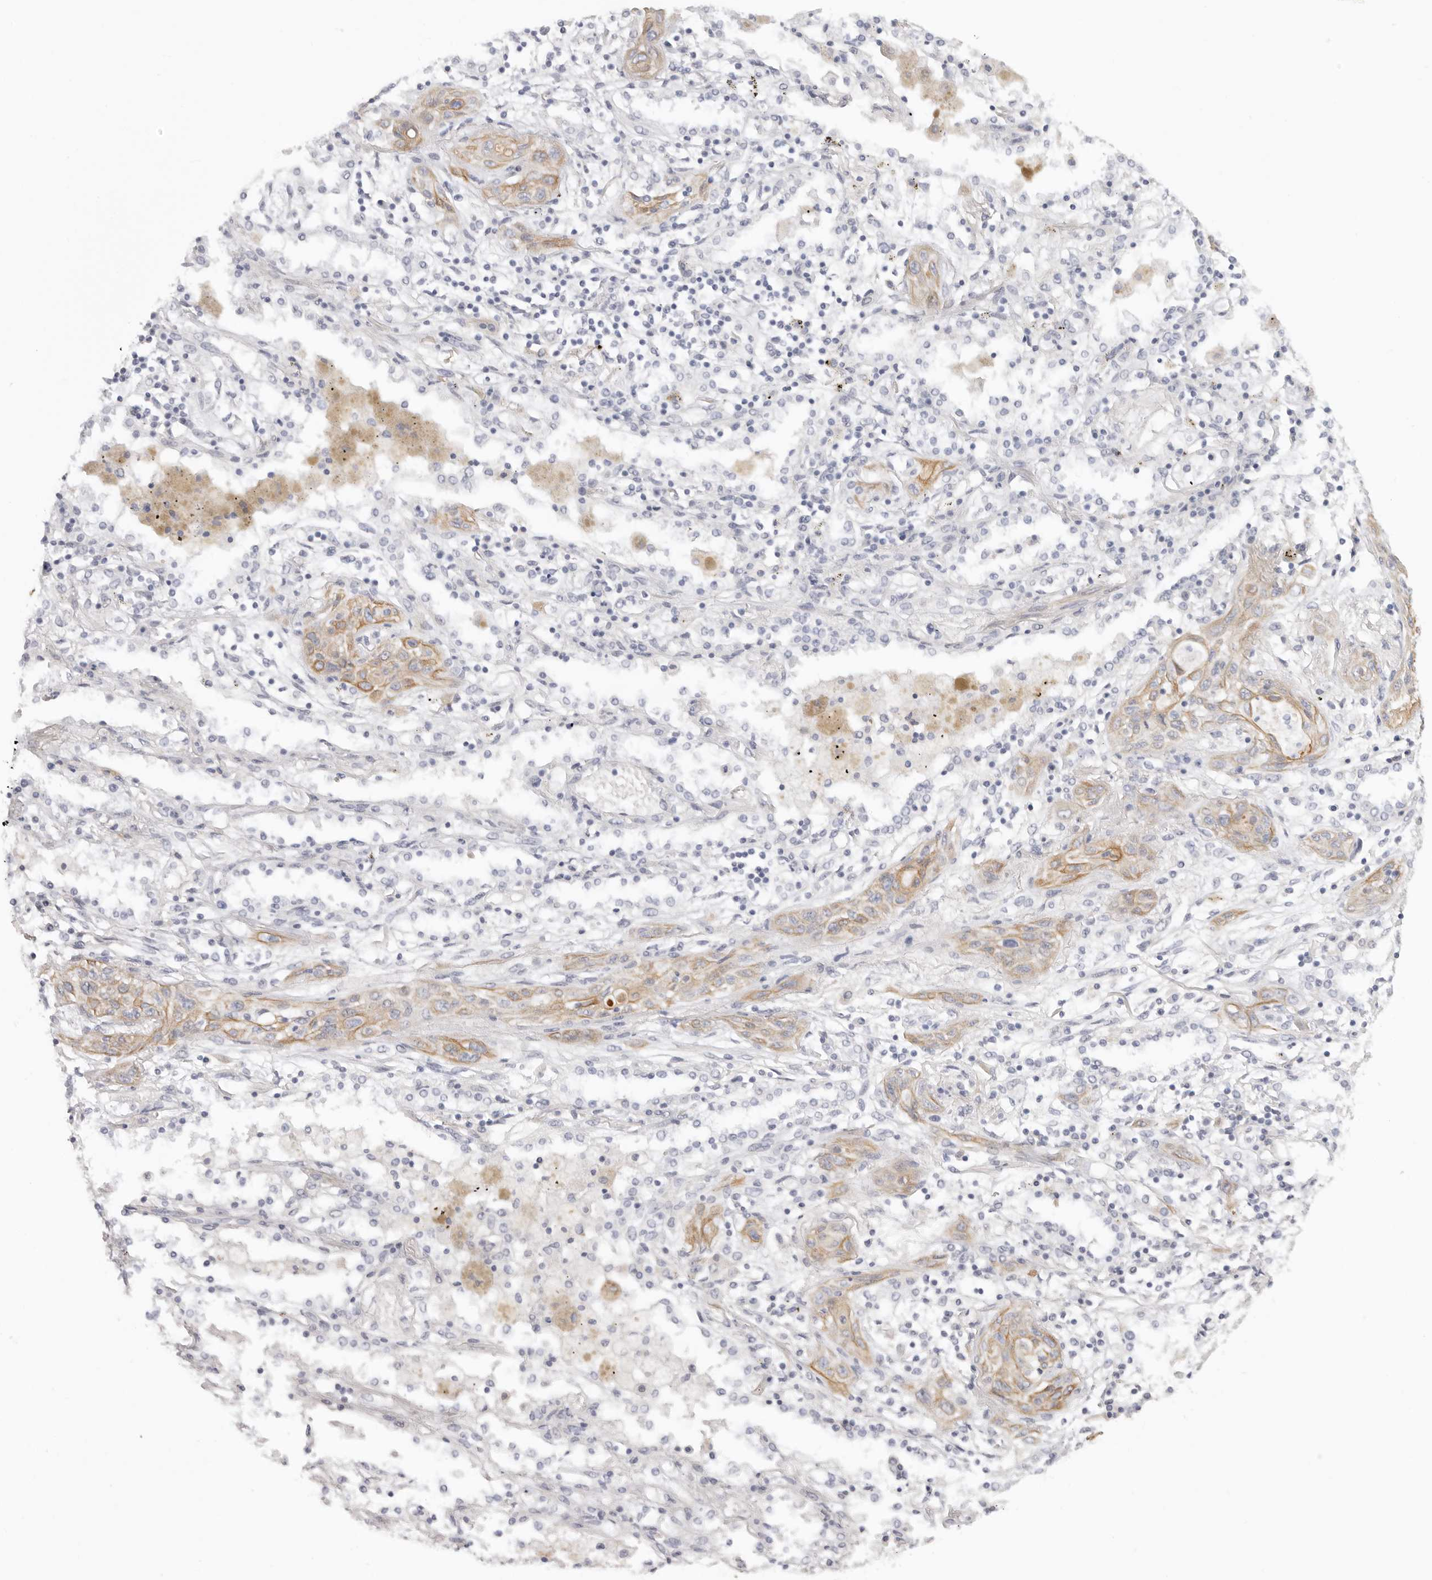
{"staining": {"intensity": "moderate", "quantity": ">75%", "location": "cytoplasmic/membranous"}, "tissue": "lung cancer", "cell_type": "Tumor cells", "image_type": "cancer", "snomed": [{"axis": "morphology", "description": "Squamous cell carcinoma, NOS"}, {"axis": "topography", "description": "Lung"}], "caption": "Lung cancer stained for a protein (brown) demonstrates moderate cytoplasmic/membranous positive expression in approximately >75% of tumor cells.", "gene": "RXFP1", "patient": {"sex": "female", "age": 47}}